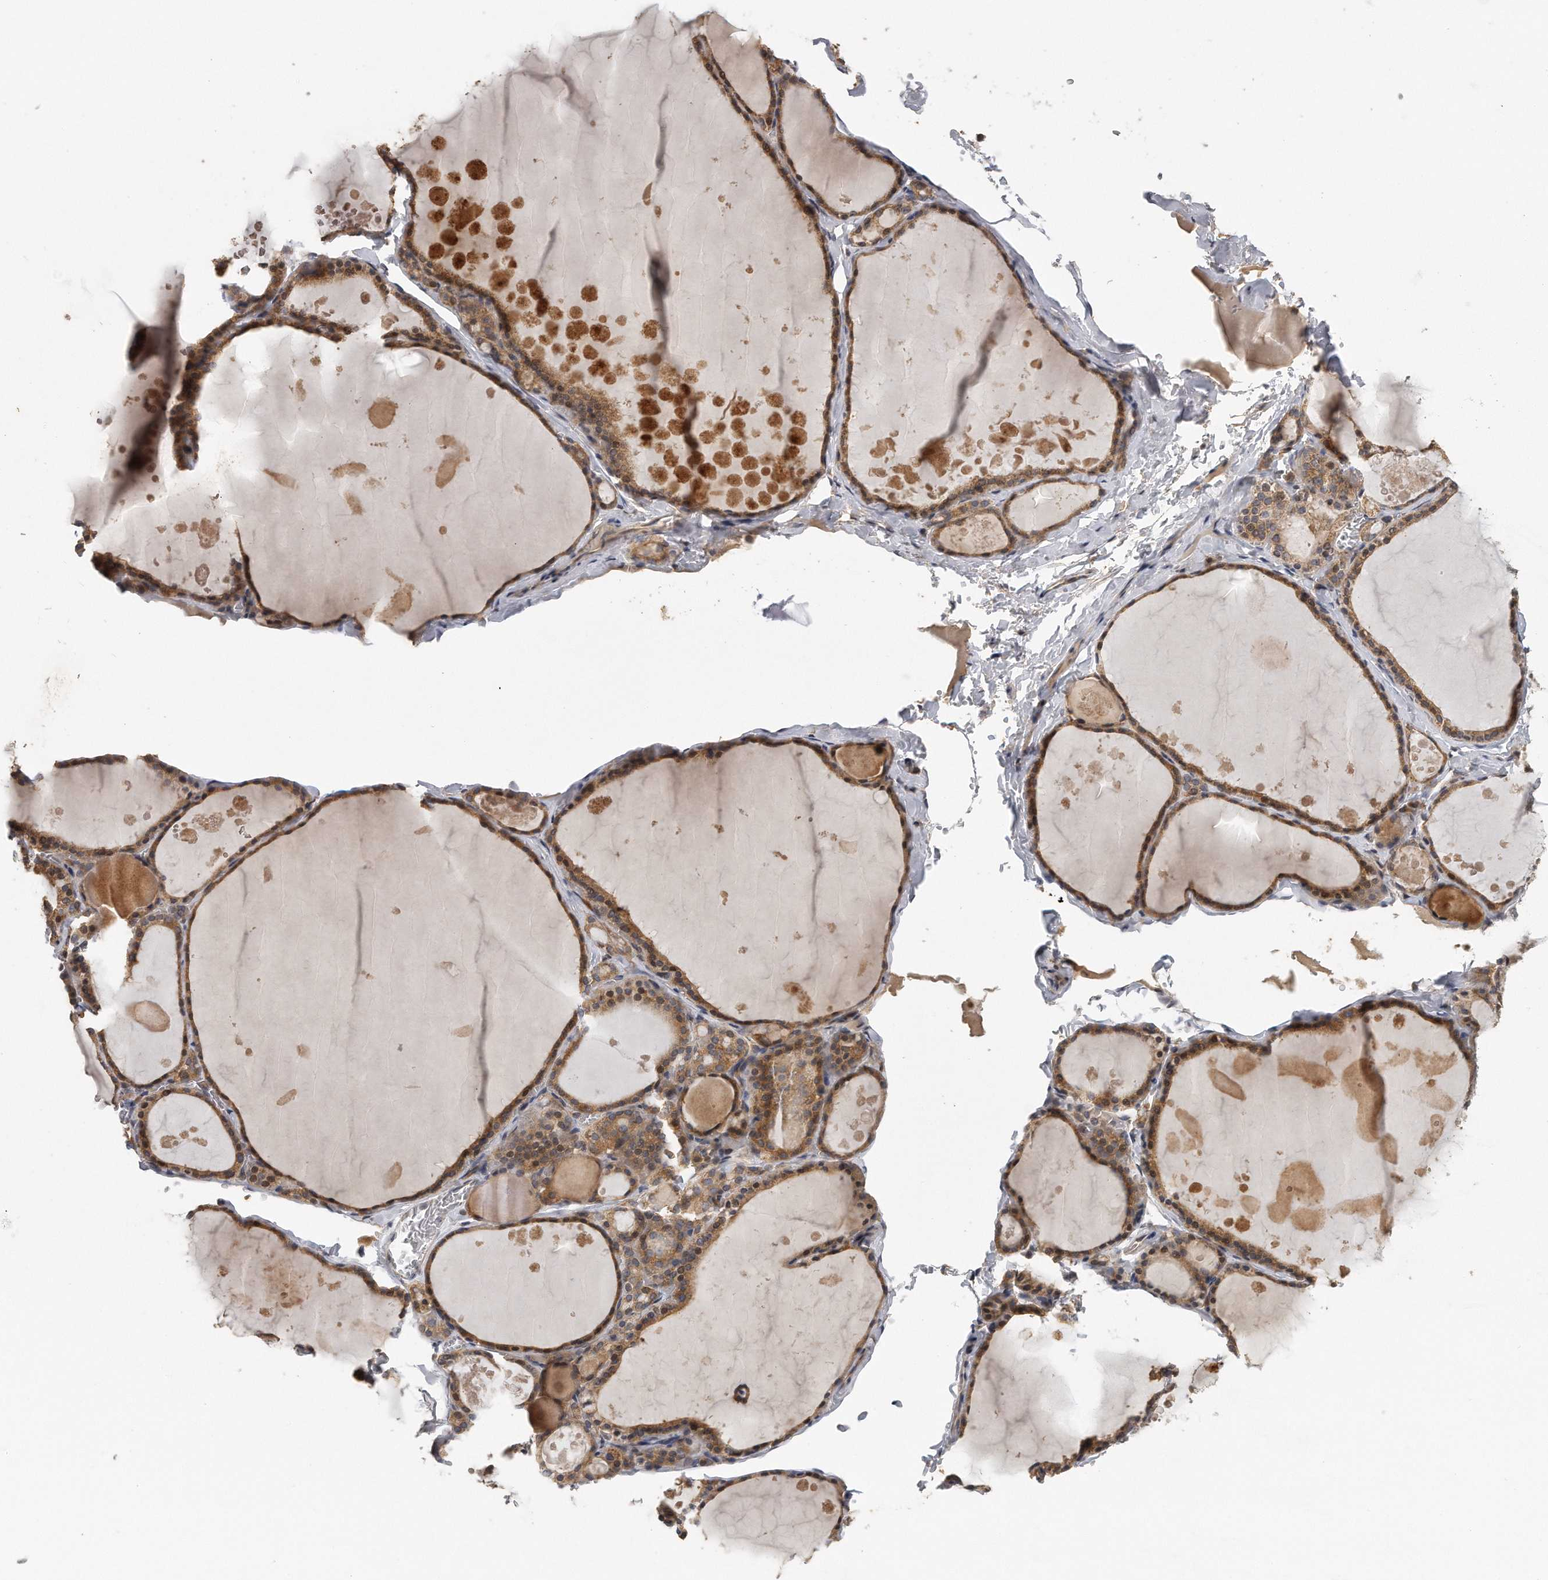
{"staining": {"intensity": "moderate", "quantity": ">75%", "location": "cytoplasmic/membranous"}, "tissue": "thyroid gland", "cell_type": "Glandular cells", "image_type": "normal", "snomed": [{"axis": "morphology", "description": "Normal tissue, NOS"}, {"axis": "topography", "description": "Thyroid gland"}], "caption": "Benign thyroid gland was stained to show a protein in brown. There is medium levels of moderate cytoplasmic/membranous positivity in about >75% of glandular cells. Ihc stains the protein in brown and the nuclei are stained blue.", "gene": "EIF3I", "patient": {"sex": "male", "age": 56}}